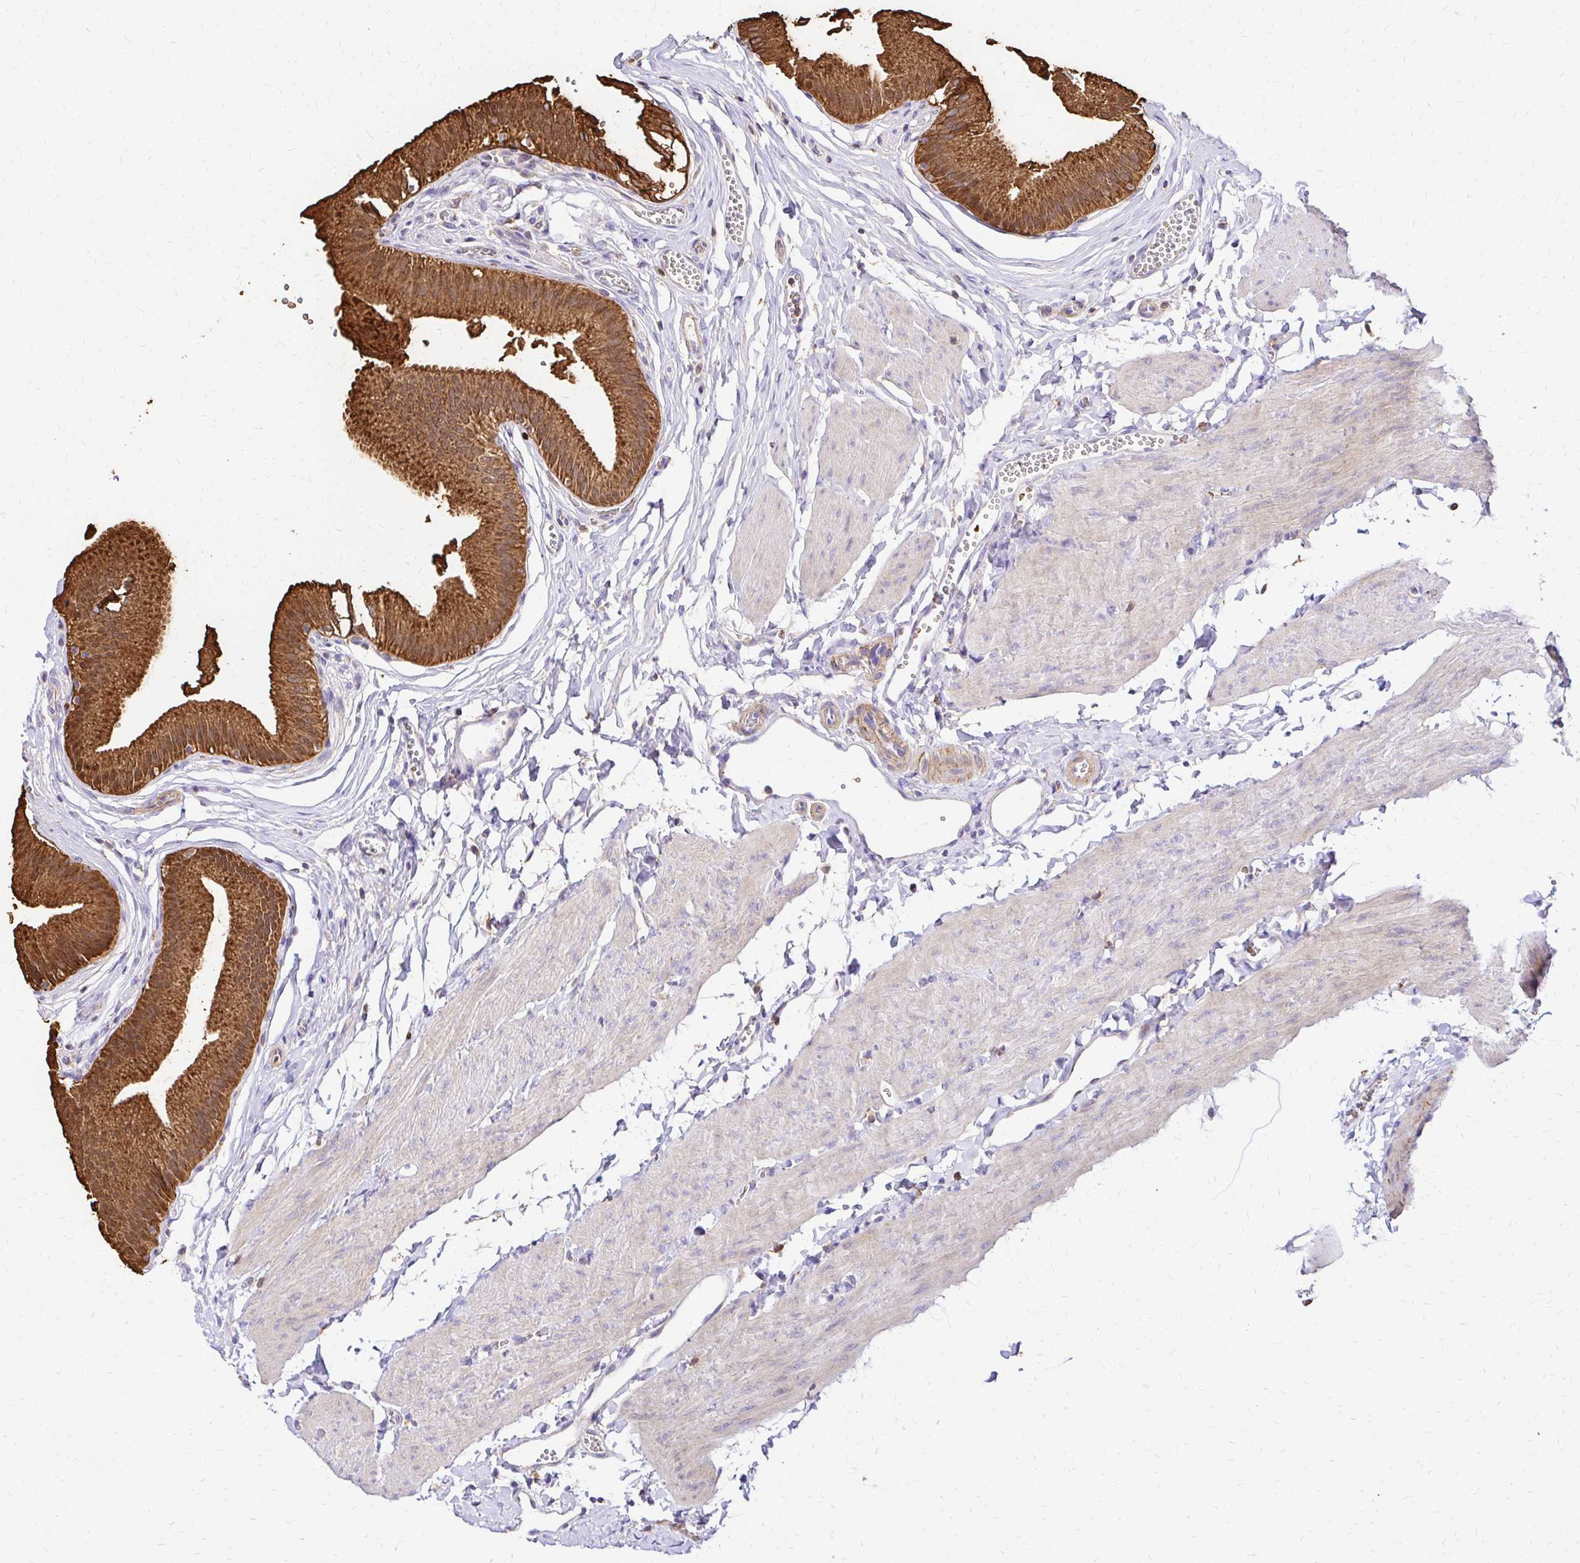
{"staining": {"intensity": "strong", "quantity": ">75%", "location": "cytoplasmic/membranous"}, "tissue": "gallbladder", "cell_type": "Glandular cells", "image_type": "normal", "snomed": [{"axis": "morphology", "description": "Normal tissue, NOS"}, {"axis": "topography", "description": "Gallbladder"}, {"axis": "topography", "description": "Peripheral nerve tissue"}], "caption": "This is a photomicrograph of immunohistochemistry (IHC) staining of normal gallbladder, which shows strong expression in the cytoplasmic/membranous of glandular cells.", "gene": "MRPL13", "patient": {"sex": "male", "age": 17}}